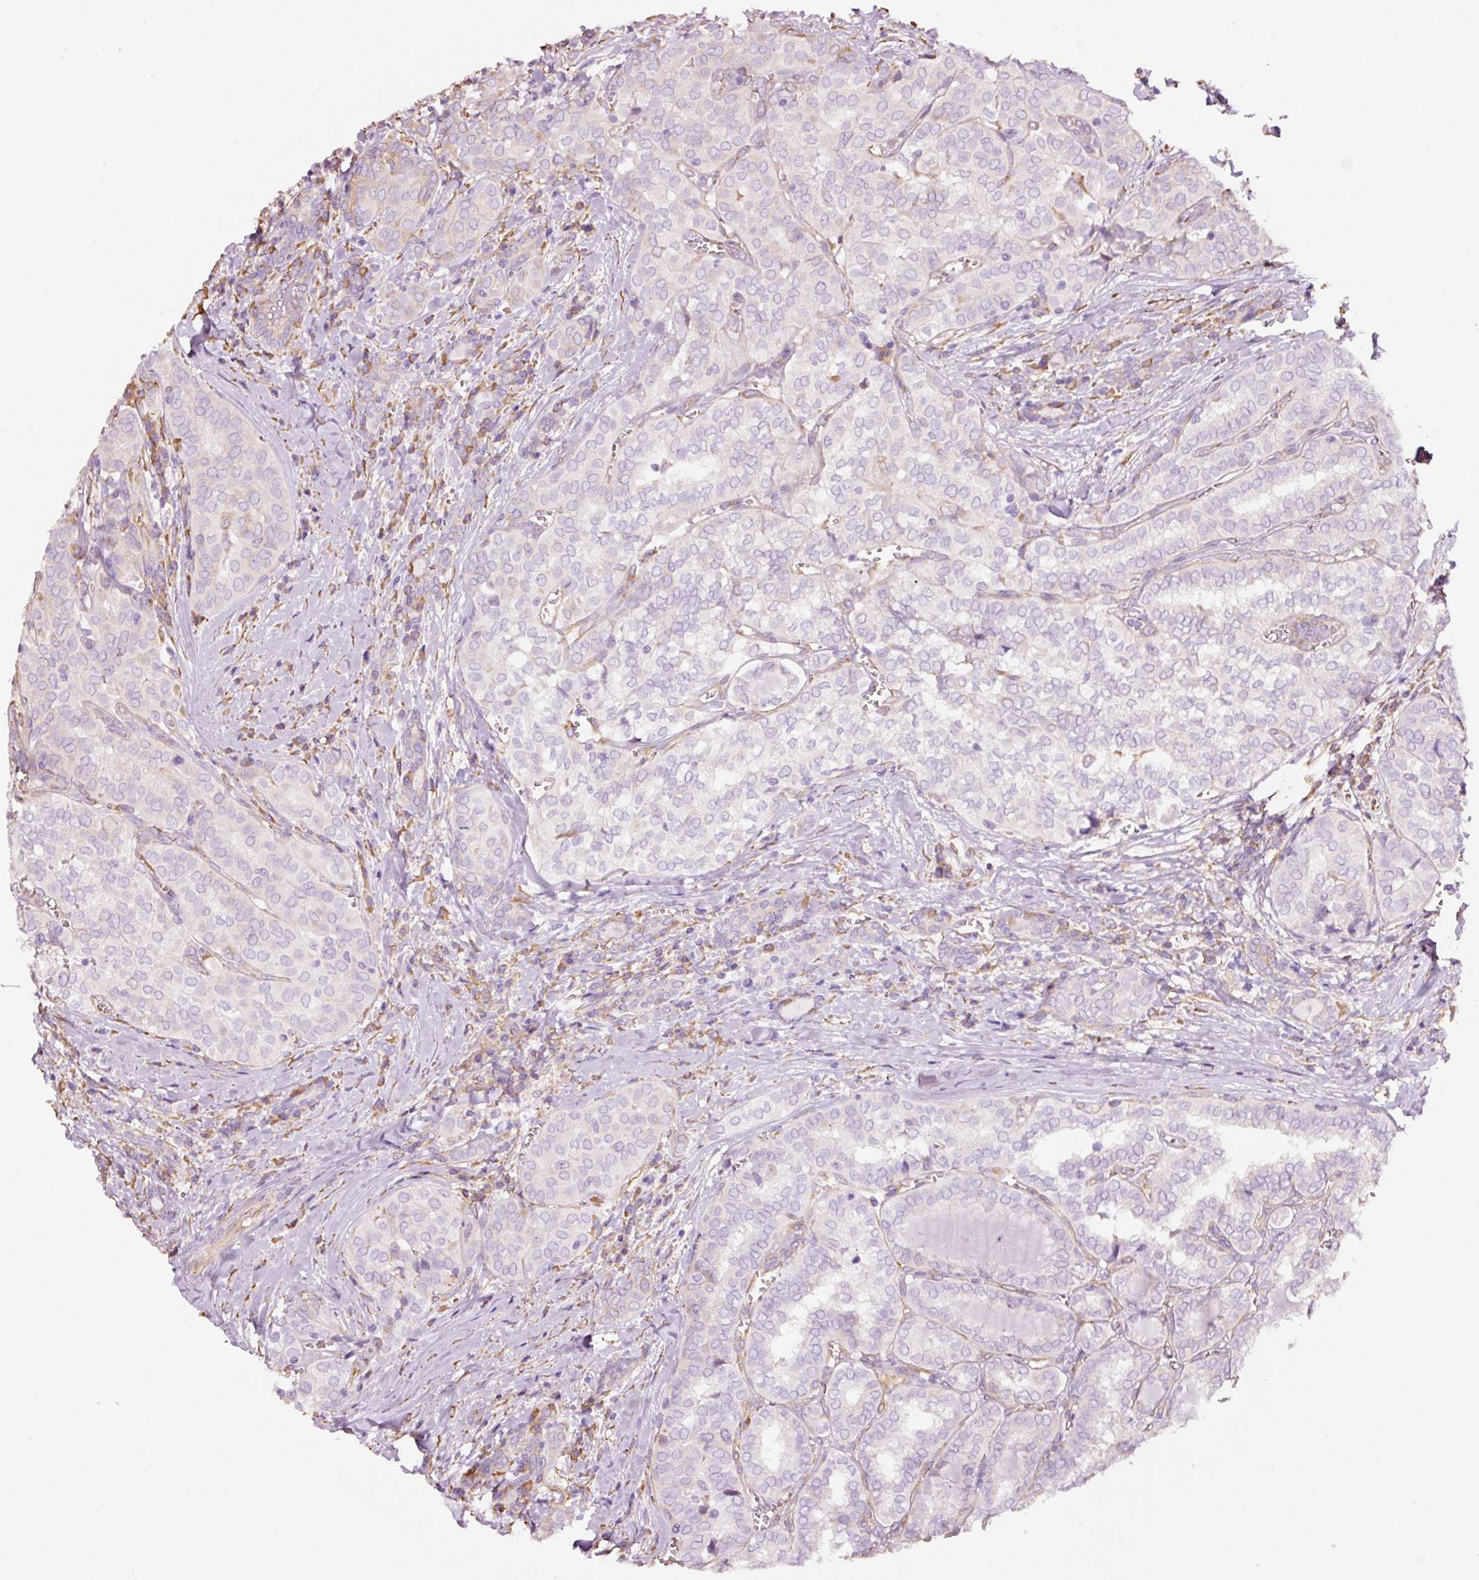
{"staining": {"intensity": "negative", "quantity": "none", "location": "none"}, "tissue": "thyroid cancer", "cell_type": "Tumor cells", "image_type": "cancer", "snomed": [{"axis": "morphology", "description": "Papillary adenocarcinoma, NOS"}, {"axis": "topography", "description": "Thyroid gland"}], "caption": "Human thyroid papillary adenocarcinoma stained for a protein using IHC reveals no positivity in tumor cells.", "gene": "GCG", "patient": {"sex": "female", "age": 30}}